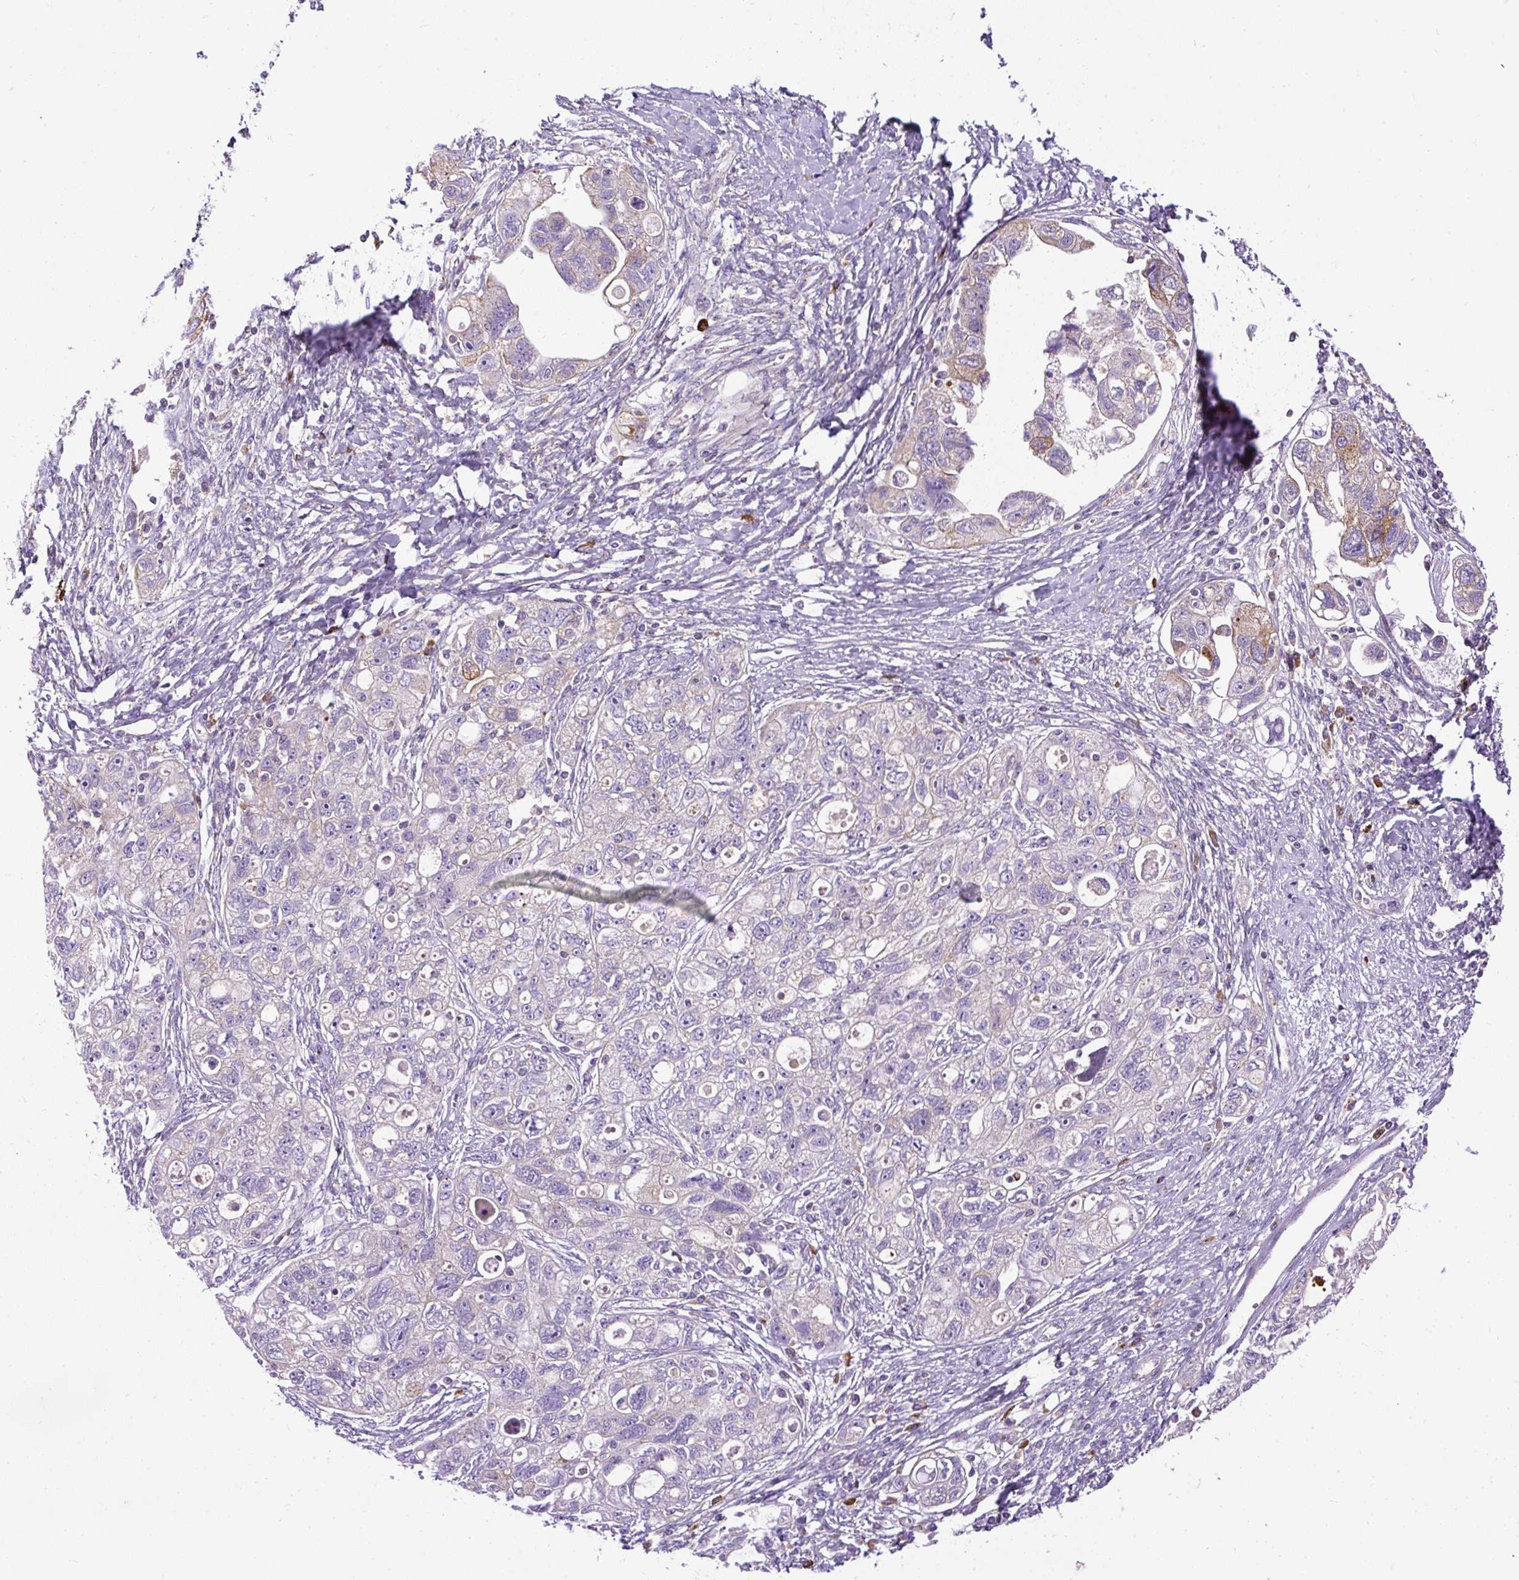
{"staining": {"intensity": "moderate", "quantity": "<25%", "location": "cytoplasmic/membranous"}, "tissue": "ovarian cancer", "cell_type": "Tumor cells", "image_type": "cancer", "snomed": [{"axis": "morphology", "description": "Carcinoma, NOS"}, {"axis": "morphology", "description": "Cystadenocarcinoma, serous, NOS"}, {"axis": "topography", "description": "Ovary"}], "caption": "Immunohistochemistry (IHC) (DAB (3,3'-diaminobenzidine)) staining of ovarian carcinoma reveals moderate cytoplasmic/membranous protein positivity in approximately <25% of tumor cells. The protein of interest is shown in brown color, while the nuclei are stained blue.", "gene": "CFAP47", "patient": {"sex": "female", "age": 69}}